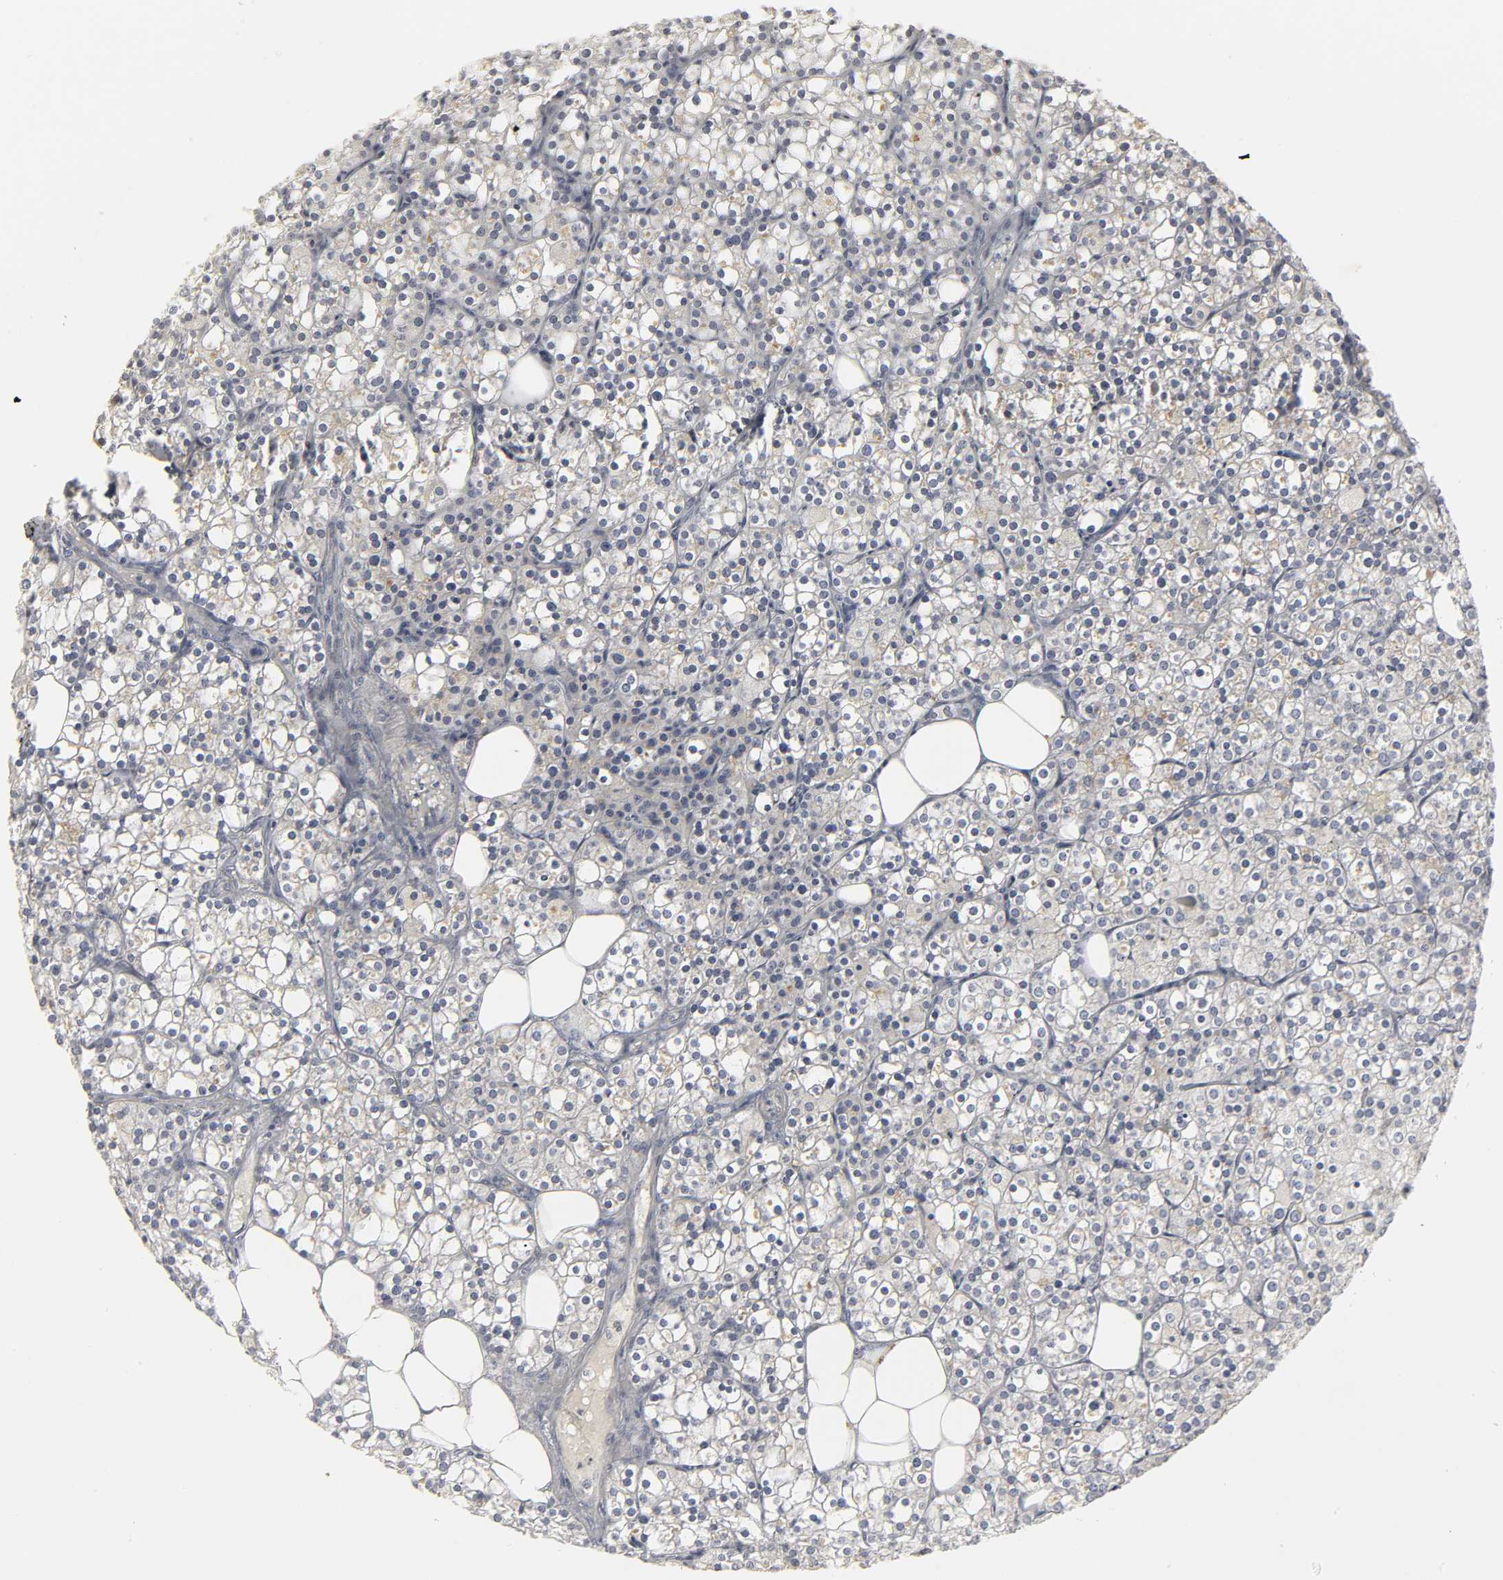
{"staining": {"intensity": "negative", "quantity": "none", "location": "none"}, "tissue": "parathyroid gland", "cell_type": "Glandular cells", "image_type": "normal", "snomed": [{"axis": "morphology", "description": "Normal tissue, NOS"}, {"axis": "topography", "description": "Parathyroid gland"}], "caption": "Photomicrograph shows no protein staining in glandular cells of unremarkable parathyroid gland. (DAB immunohistochemistry (IHC), high magnification).", "gene": "TCAP", "patient": {"sex": "female", "age": 63}}